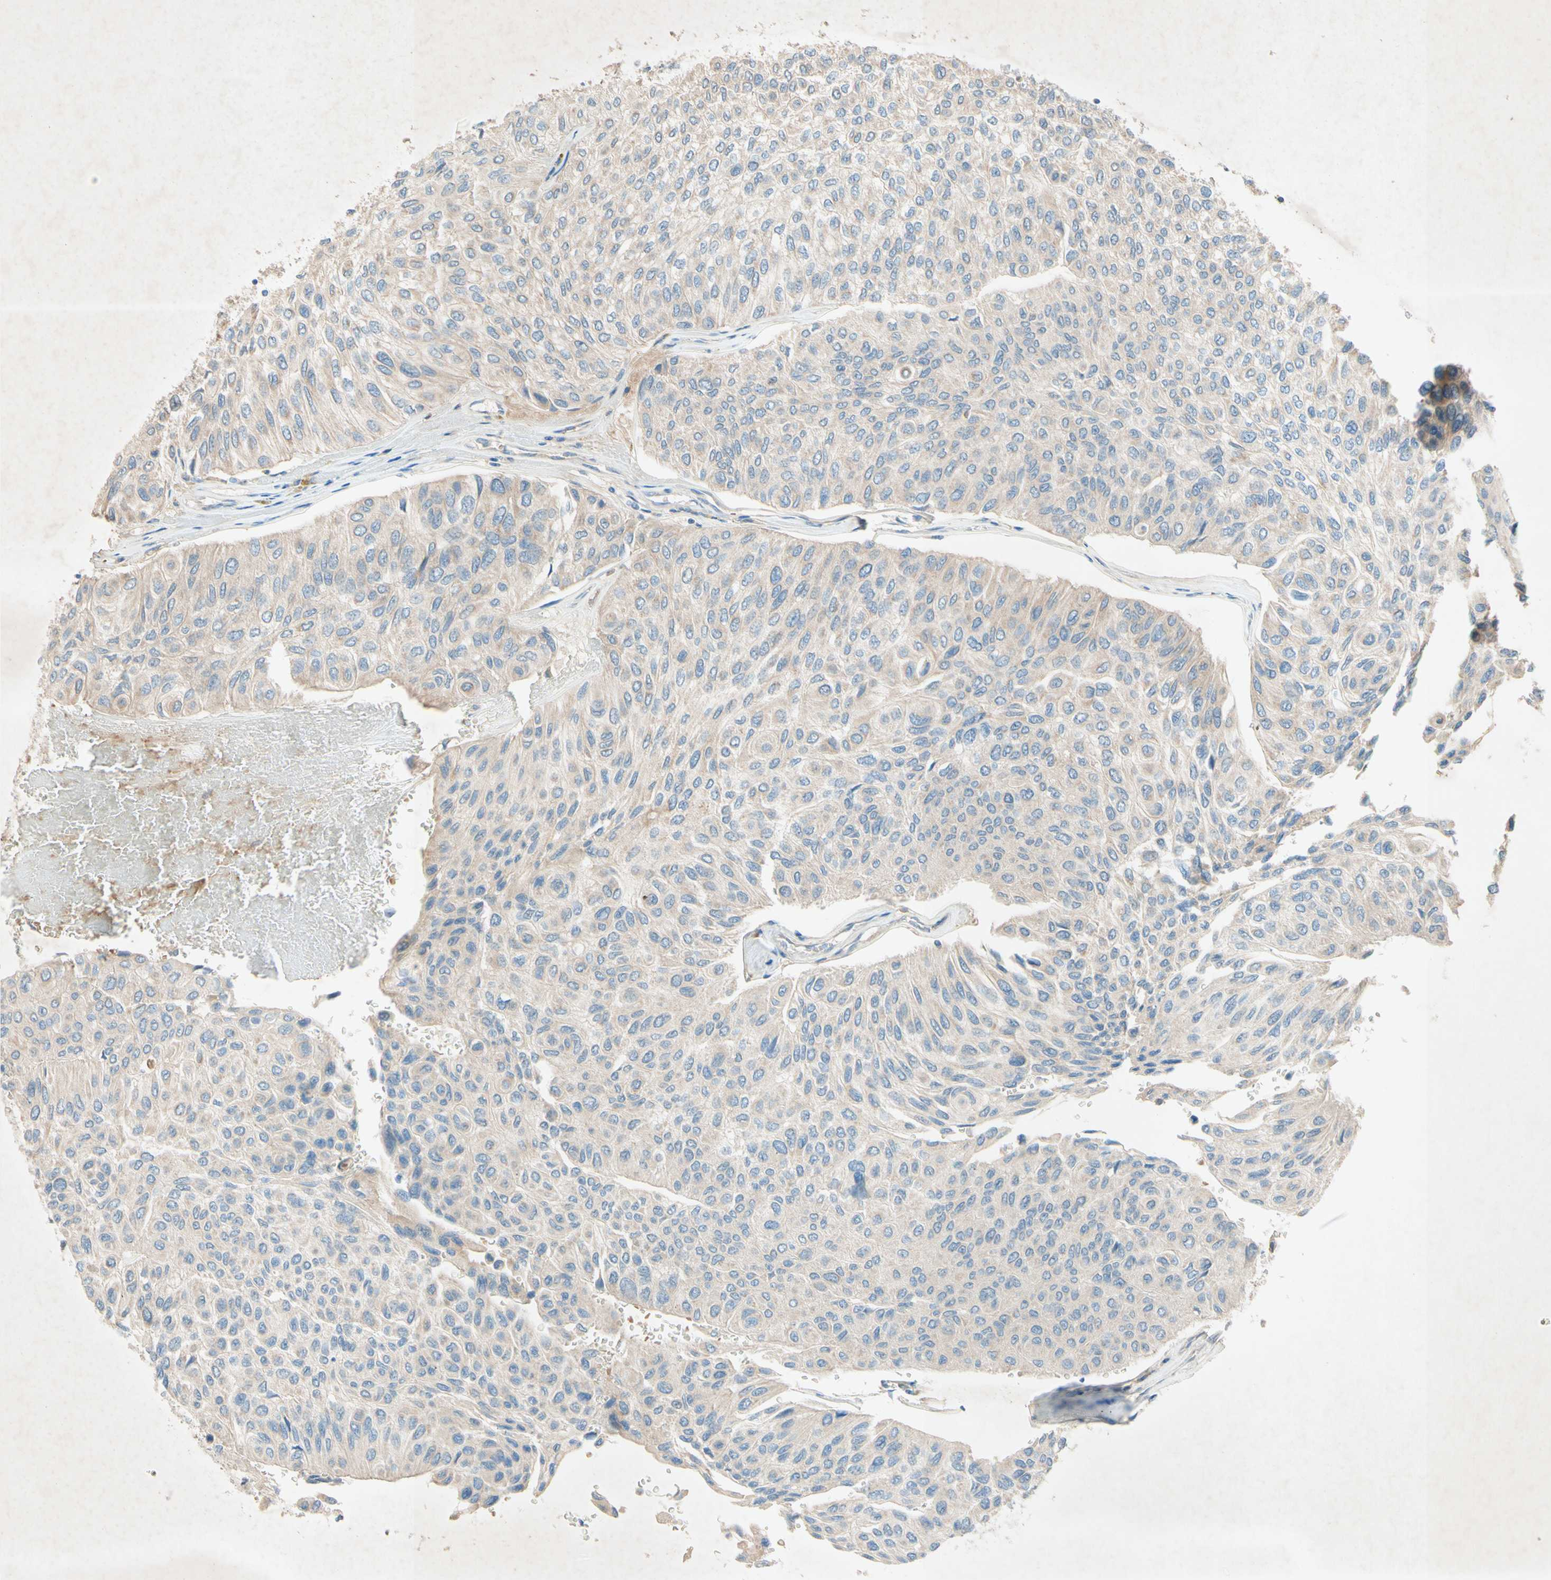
{"staining": {"intensity": "weak", "quantity": "<25%", "location": "cytoplasmic/membranous"}, "tissue": "urothelial cancer", "cell_type": "Tumor cells", "image_type": "cancer", "snomed": [{"axis": "morphology", "description": "Urothelial carcinoma, High grade"}, {"axis": "topography", "description": "Urinary bladder"}], "caption": "Urothelial carcinoma (high-grade) stained for a protein using immunohistochemistry (IHC) shows no staining tumor cells.", "gene": "IL2", "patient": {"sex": "male", "age": 66}}